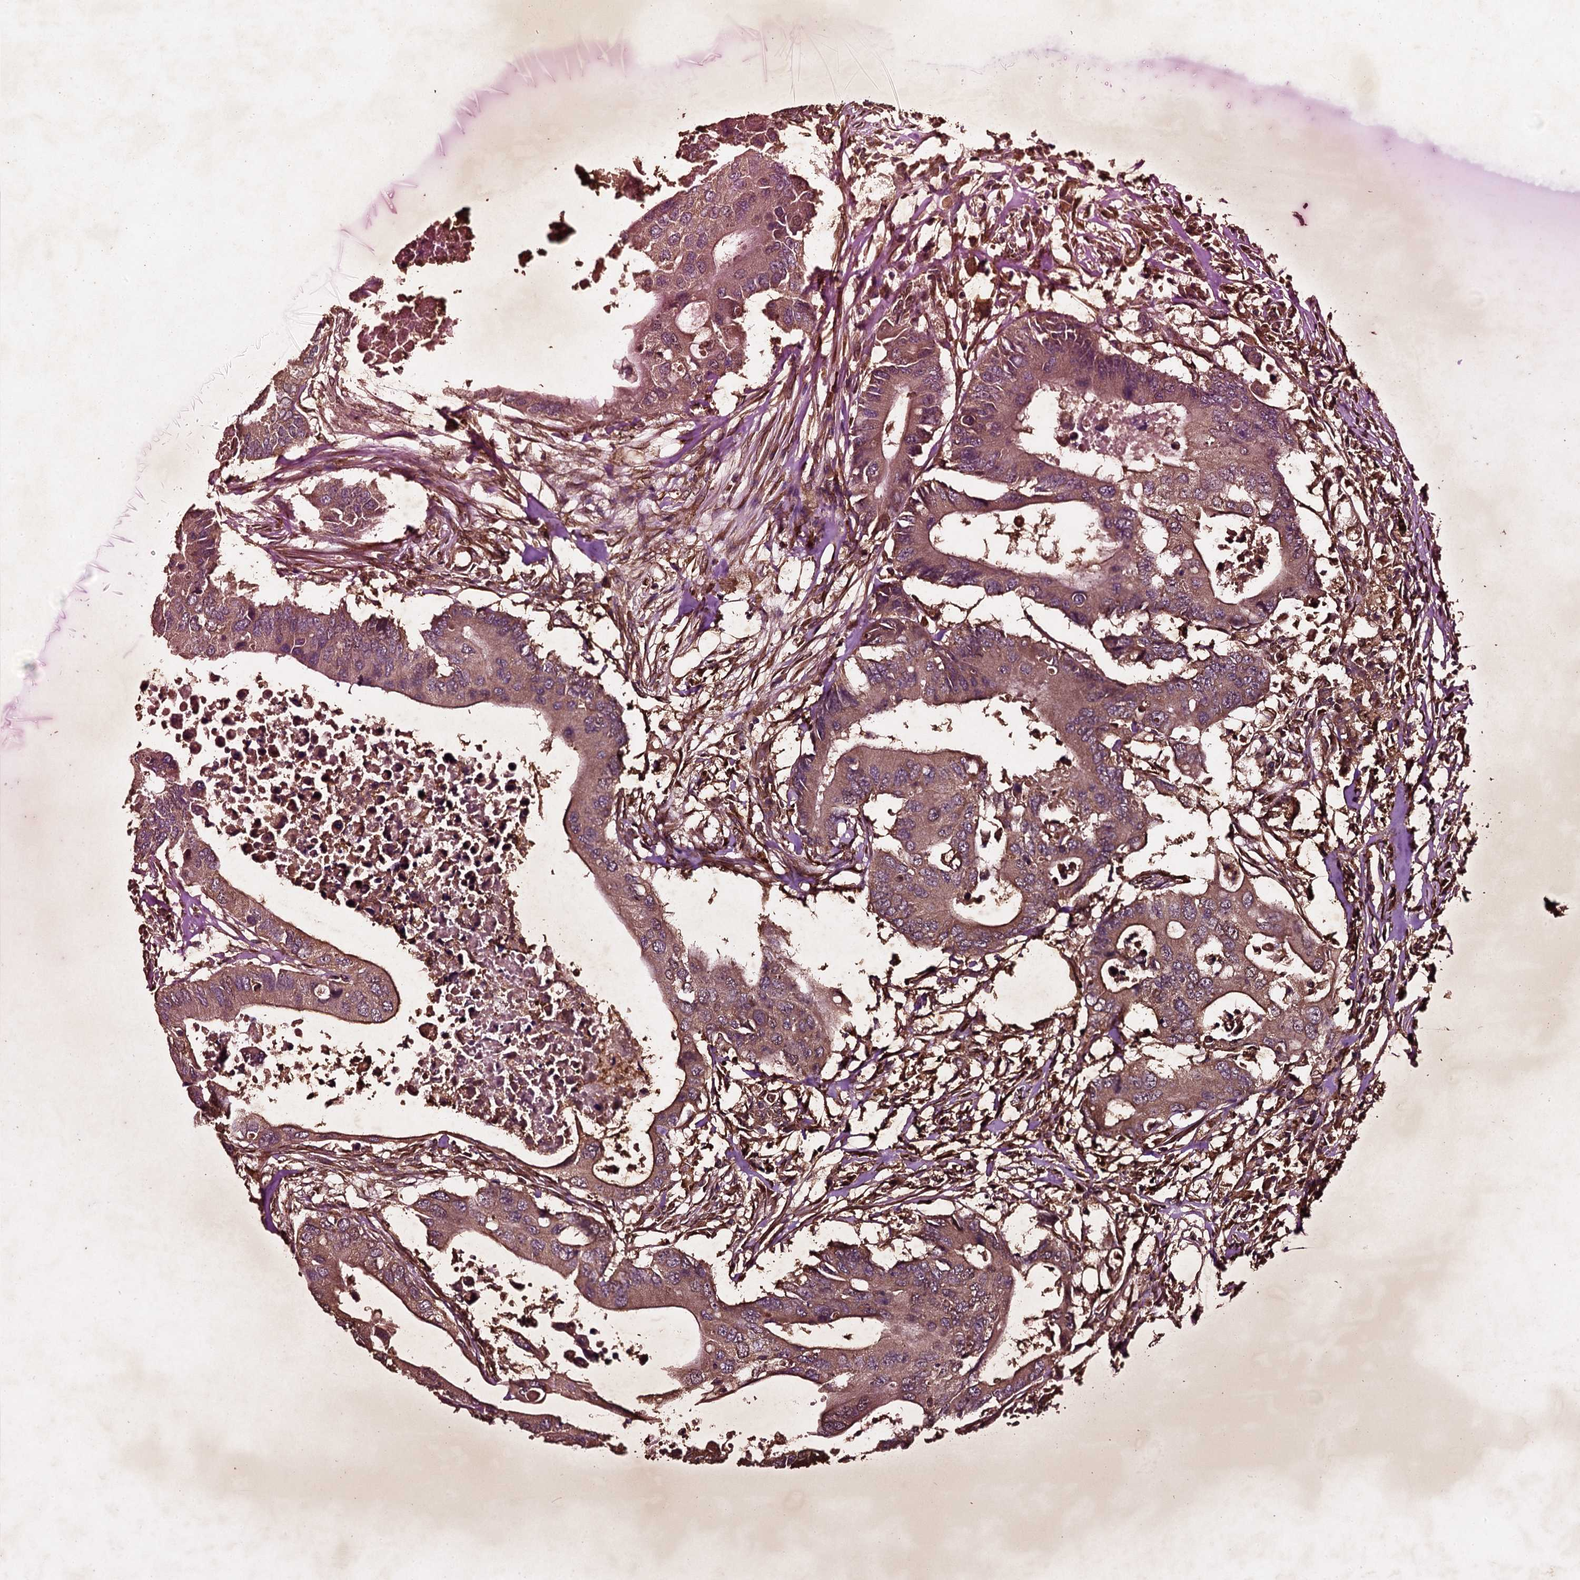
{"staining": {"intensity": "moderate", "quantity": ">75%", "location": "cytoplasmic/membranous,nuclear"}, "tissue": "colorectal cancer", "cell_type": "Tumor cells", "image_type": "cancer", "snomed": [{"axis": "morphology", "description": "Adenocarcinoma, NOS"}, {"axis": "topography", "description": "Colon"}], "caption": "Protein staining of adenocarcinoma (colorectal) tissue reveals moderate cytoplasmic/membranous and nuclear positivity in about >75% of tumor cells.", "gene": "ADAMTS10", "patient": {"sex": "male", "age": 71}}